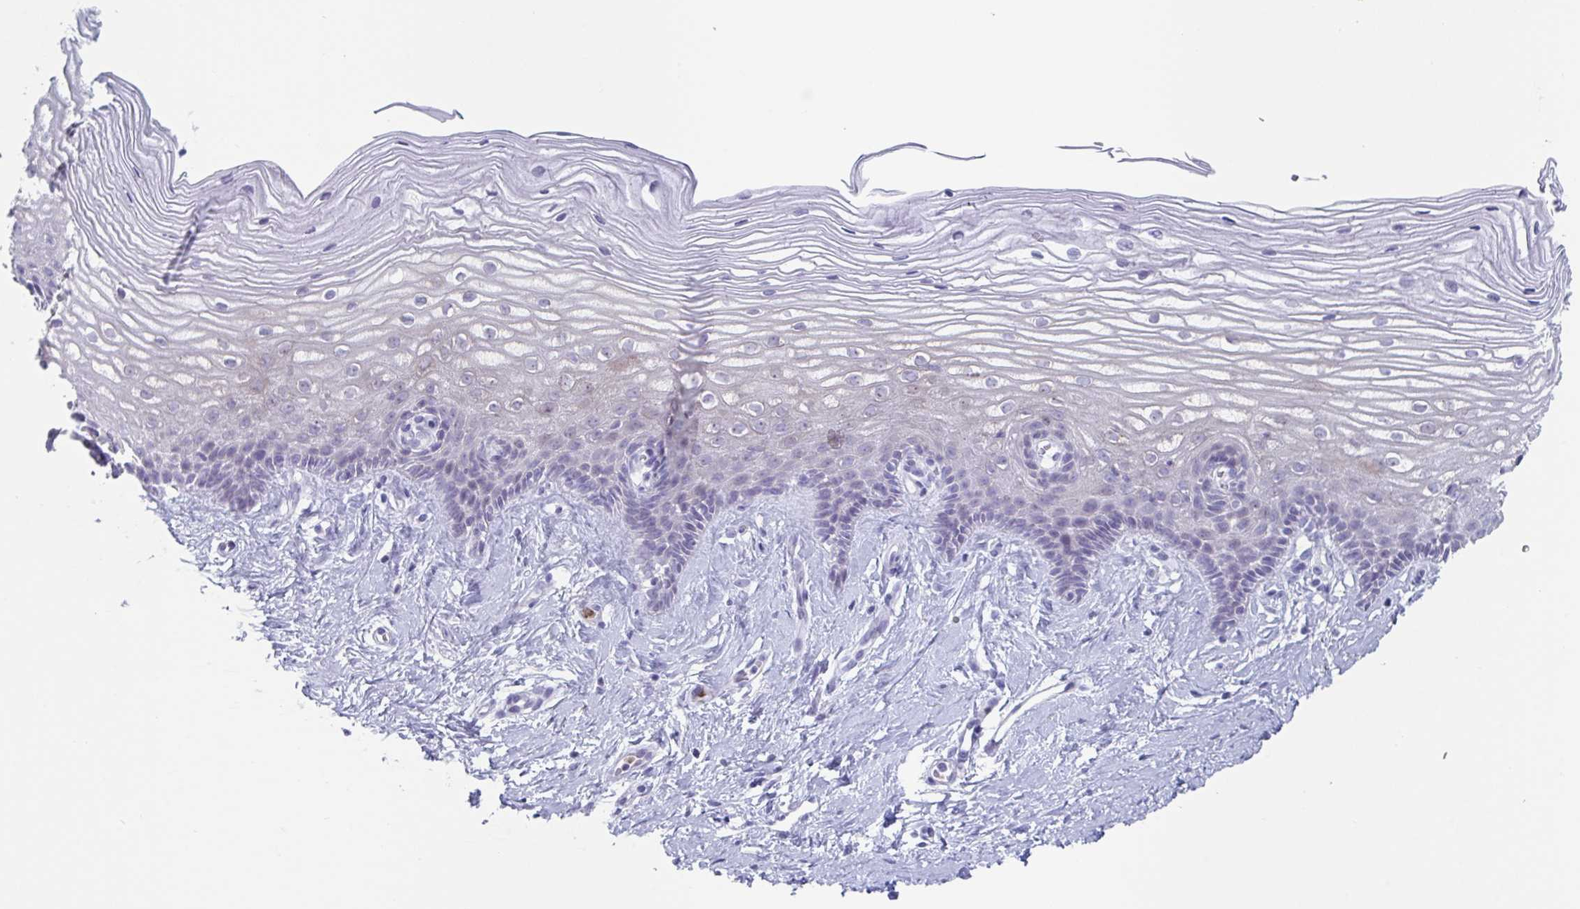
{"staining": {"intensity": "negative", "quantity": "none", "location": "none"}, "tissue": "cervix", "cell_type": "Glandular cells", "image_type": "normal", "snomed": [{"axis": "morphology", "description": "Normal tissue, NOS"}, {"axis": "topography", "description": "Cervix"}], "caption": "There is no significant staining in glandular cells of cervix. The staining was performed using DAB to visualize the protein expression in brown, while the nuclei were stained in blue with hematoxylin (Magnification: 20x).", "gene": "CYP4F11", "patient": {"sex": "female", "age": 40}}